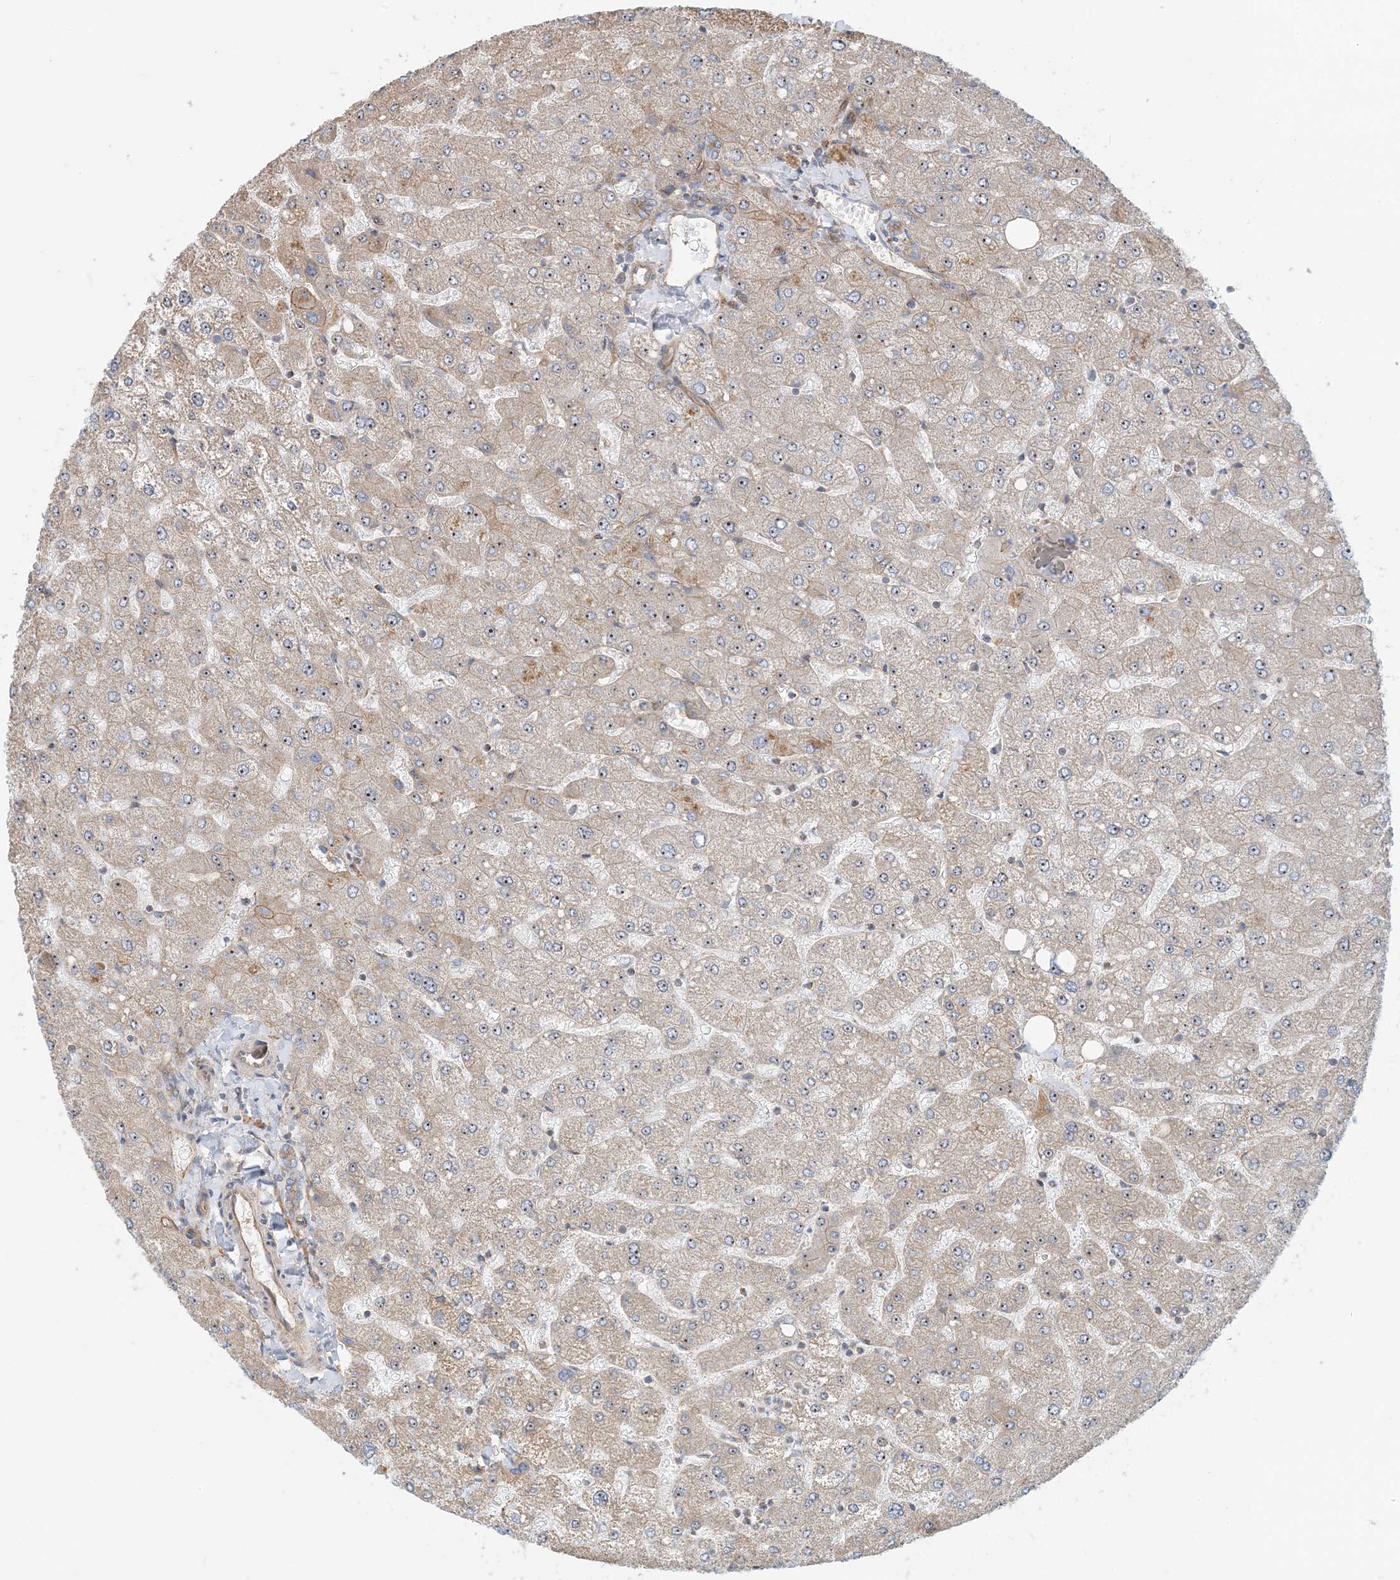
{"staining": {"intensity": "moderate", "quantity": "<25%", "location": "cytoplasmic/membranous"}, "tissue": "liver", "cell_type": "Cholangiocytes", "image_type": "normal", "snomed": [{"axis": "morphology", "description": "Normal tissue, NOS"}, {"axis": "topography", "description": "Liver"}], "caption": "Immunohistochemical staining of unremarkable liver displays <25% levels of moderate cytoplasmic/membranous protein positivity in about <25% of cholangiocytes. (brown staining indicates protein expression, while blue staining denotes nuclei).", "gene": "MYL5", "patient": {"sex": "male", "age": 55}}